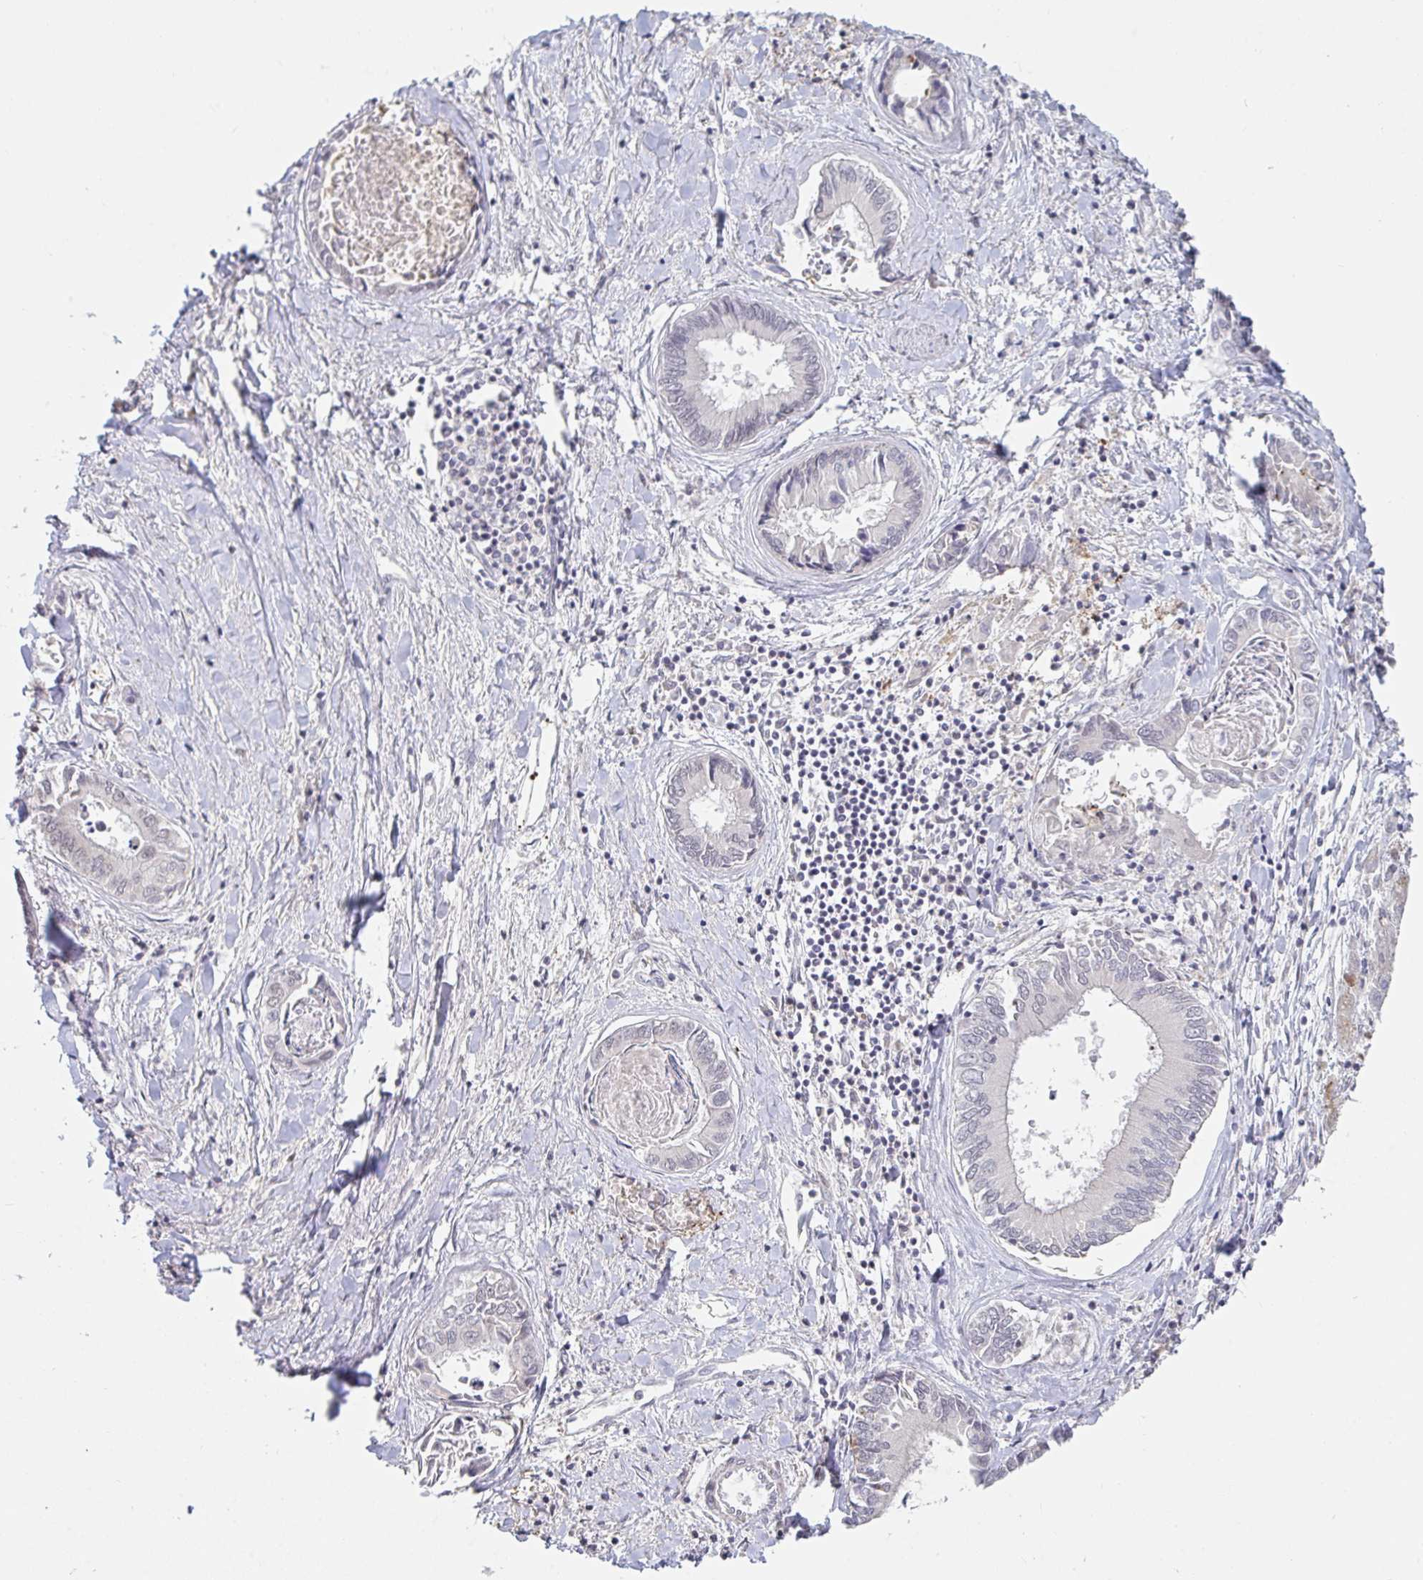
{"staining": {"intensity": "negative", "quantity": "none", "location": "none"}, "tissue": "liver cancer", "cell_type": "Tumor cells", "image_type": "cancer", "snomed": [{"axis": "morphology", "description": "Cholangiocarcinoma"}, {"axis": "topography", "description": "Liver"}], "caption": "IHC image of neoplastic tissue: liver cholangiocarcinoma stained with DAB shows no significant protein positivity in tumor cells.", "gene": "SAP30", "patient": {"sex": "male", "age": 66}}